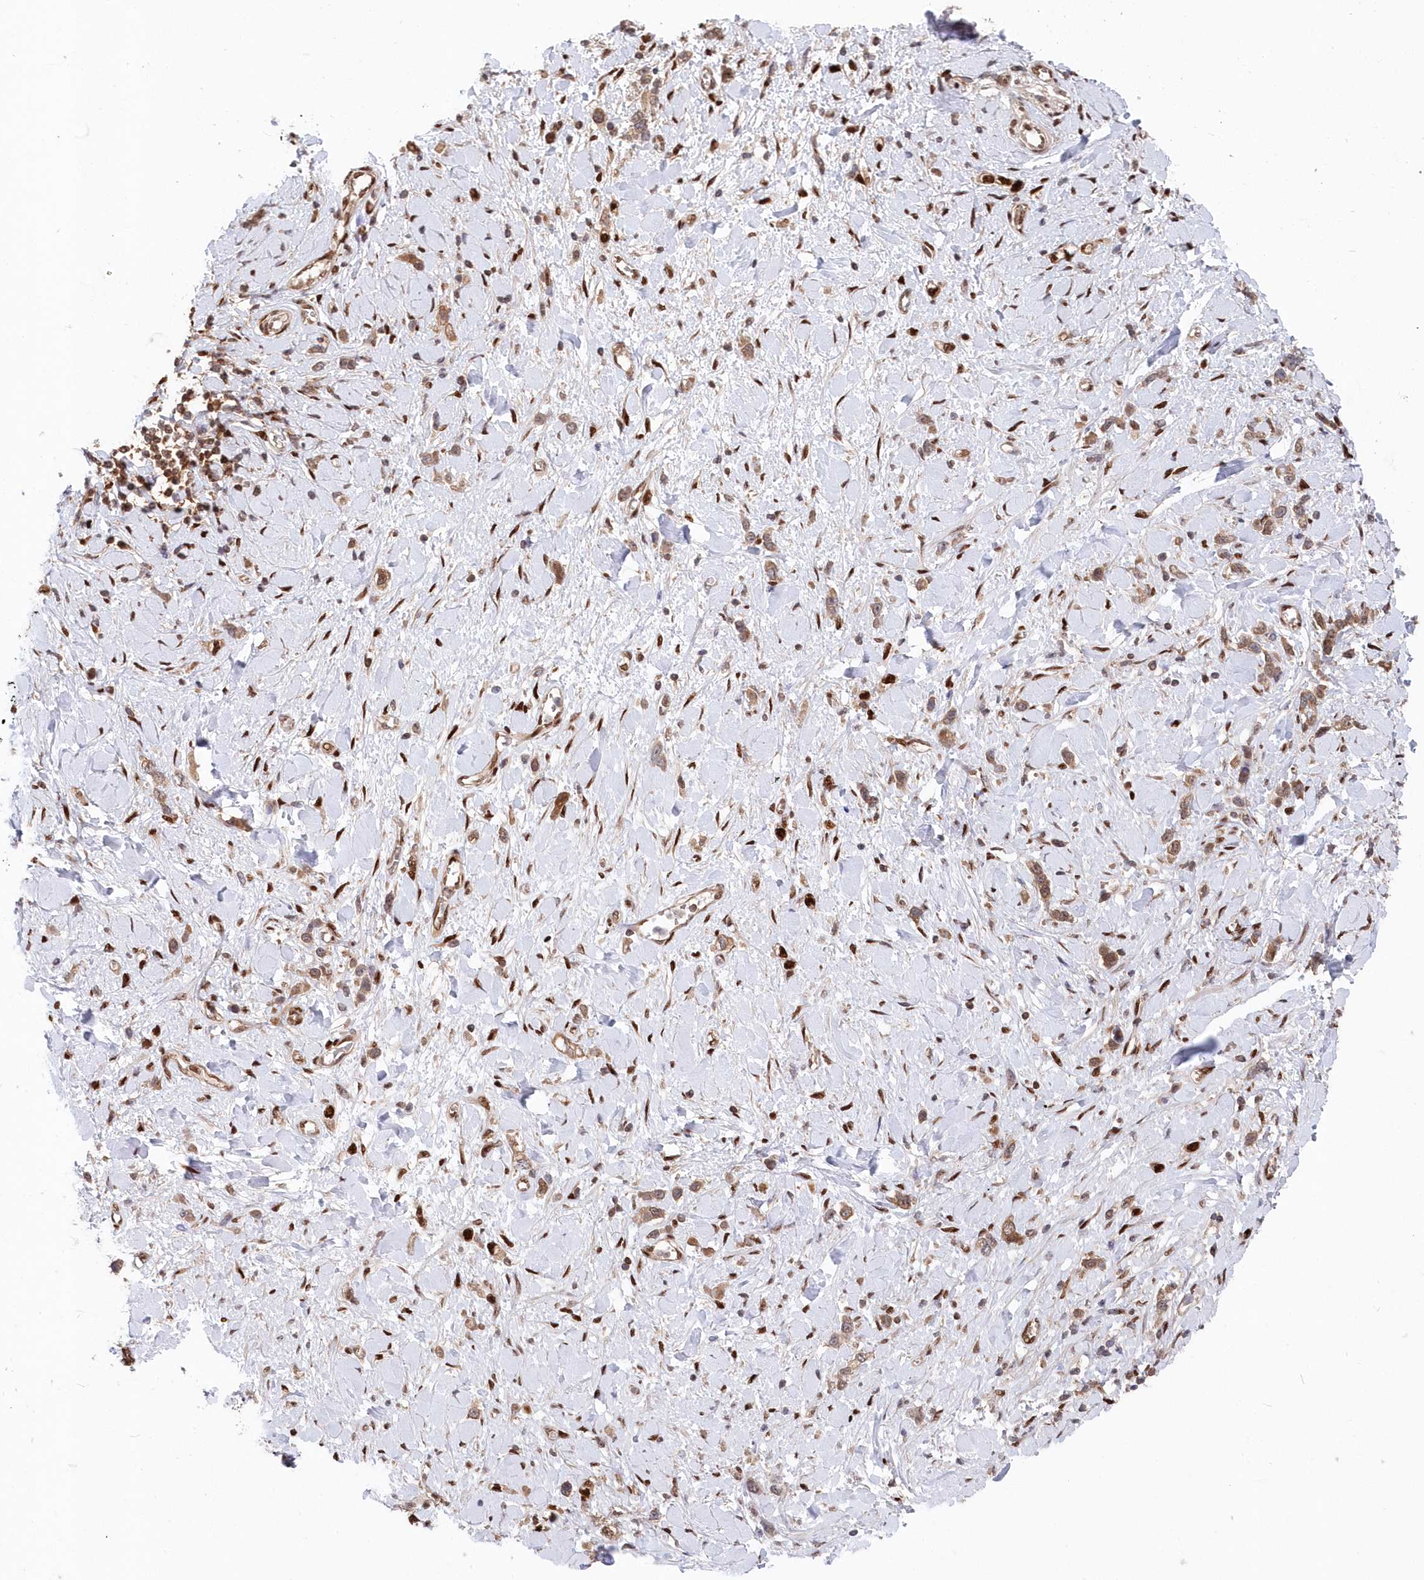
{"staining": {"intensity": "moderate", "quantity": ">75%", "location": "cytoplasmic/membranous,nuclear"}, "tissue": "stomach cancer", "cell_type": "Tumor cells", "image_type": "cancer", "snomed": [{"axis": "morphology", "description": "Normal tissue, NOS"}, {"axis": "morphology", "description": "Adenocarcinoma, NOS"}, {"axis": "topography", "description": "Stomach, upper"}, {"axis": "topography", "description": "Stomach"}], "caption": "Immunohistochemistry (IHC) image of stomach adenocarcinoma stained for a protein (brown), which reveals medium levels of moderate cytoplasmic/membranous and nuclear expression in approximately >75% of tumor cells.", "gene": "ABHD14B", "patient": {"sex": "female", "age": 65}}